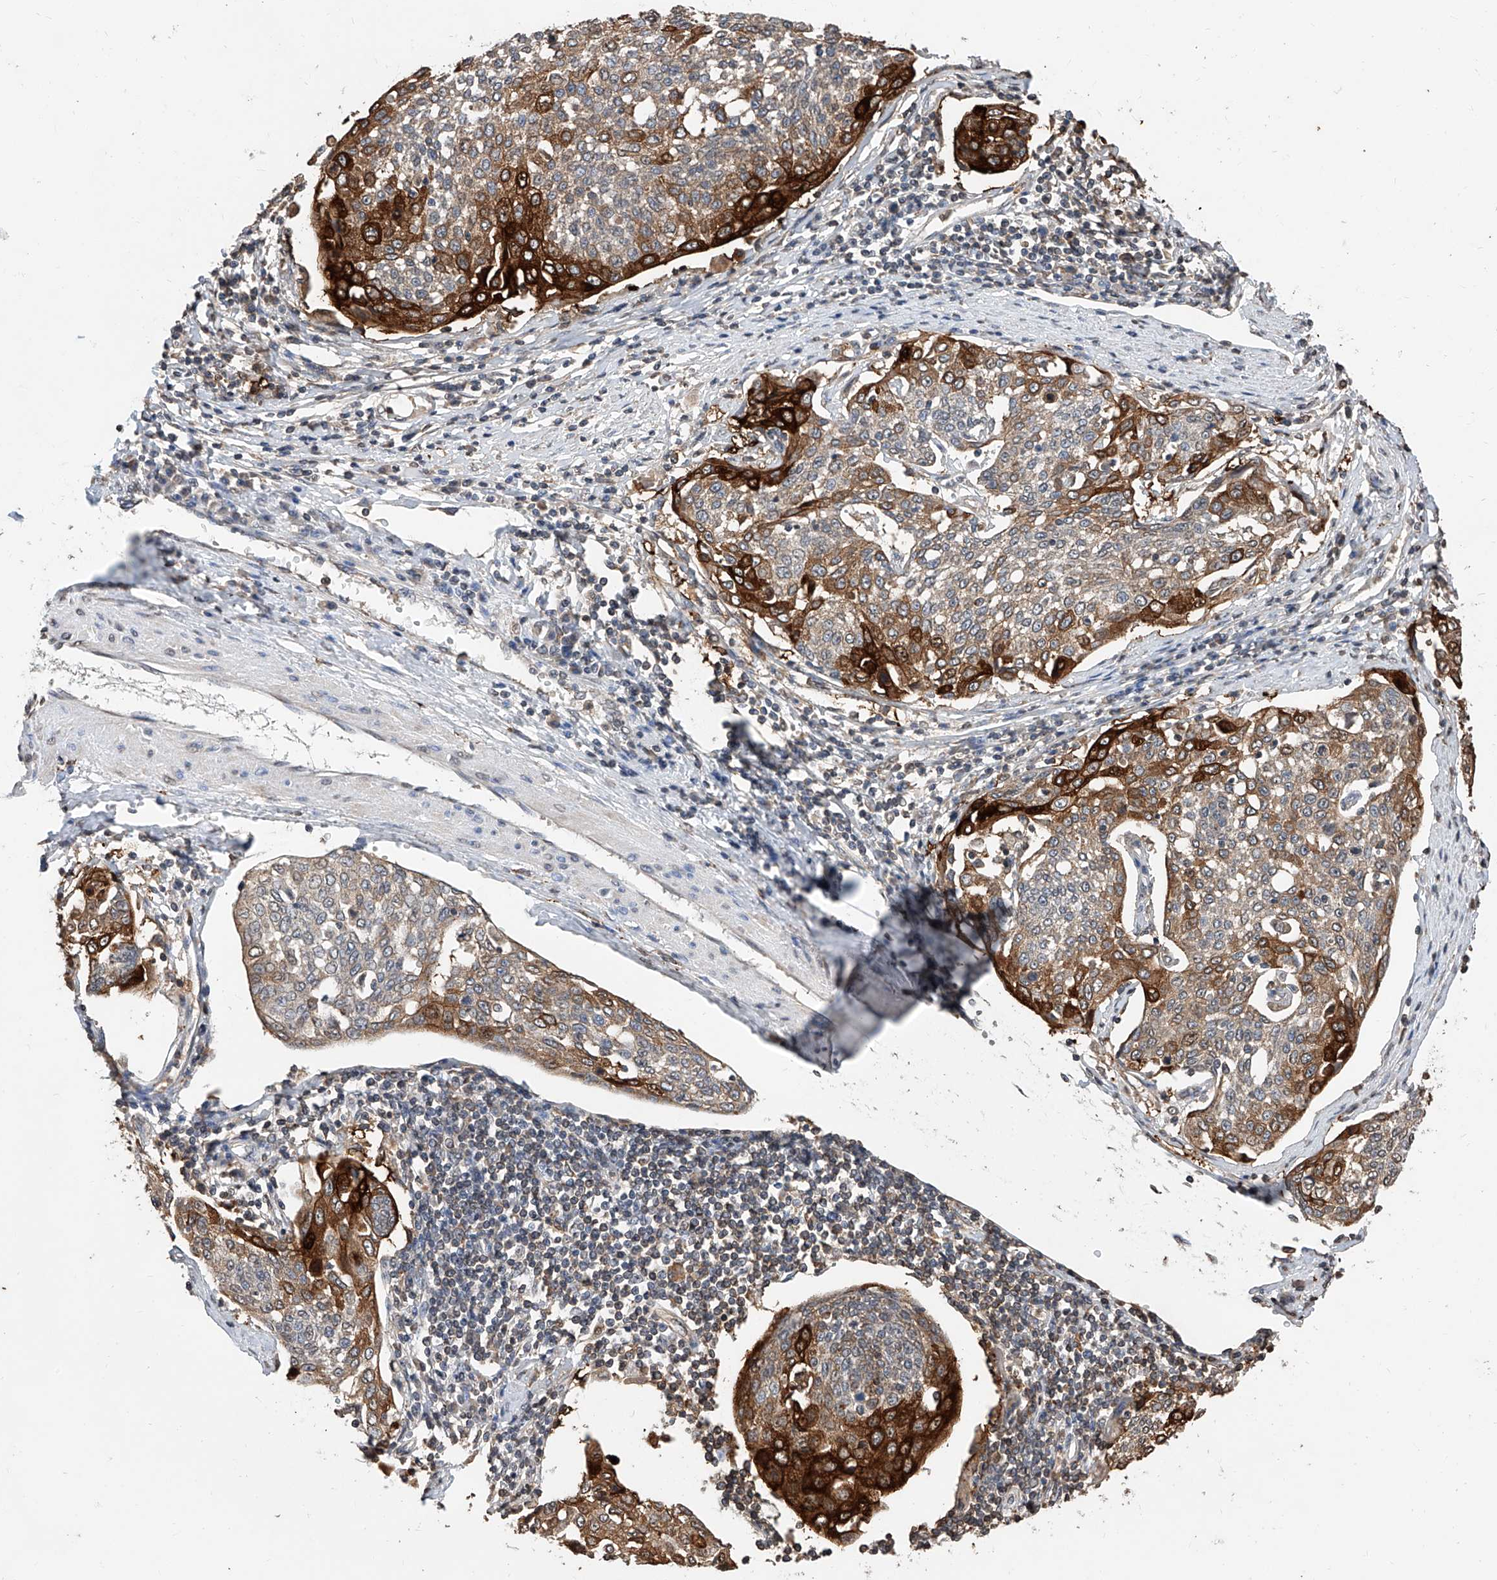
{"staining": {"intensity": "strong", "quantity": "<25%", "location": "cytoplasmic/membranous"}, "tissue": "cervical cancer", "cell_type": "Tumor cells", "image_type": "cancer", "snomed": [{"axis": "morphology", "description": "Squamous cell carcinoma, NOS"}, {"axis": "topography", "description": "Cervix"}], "caption": "Cervical cancer (squamous cell carcinoma) stained with immunohistochemistry (IHC) displays strong cytoplasmic/membranous staining in about <25% of tumor cells.", "gene": "RP9", "patient": {"sex": "female", "age": 34}}